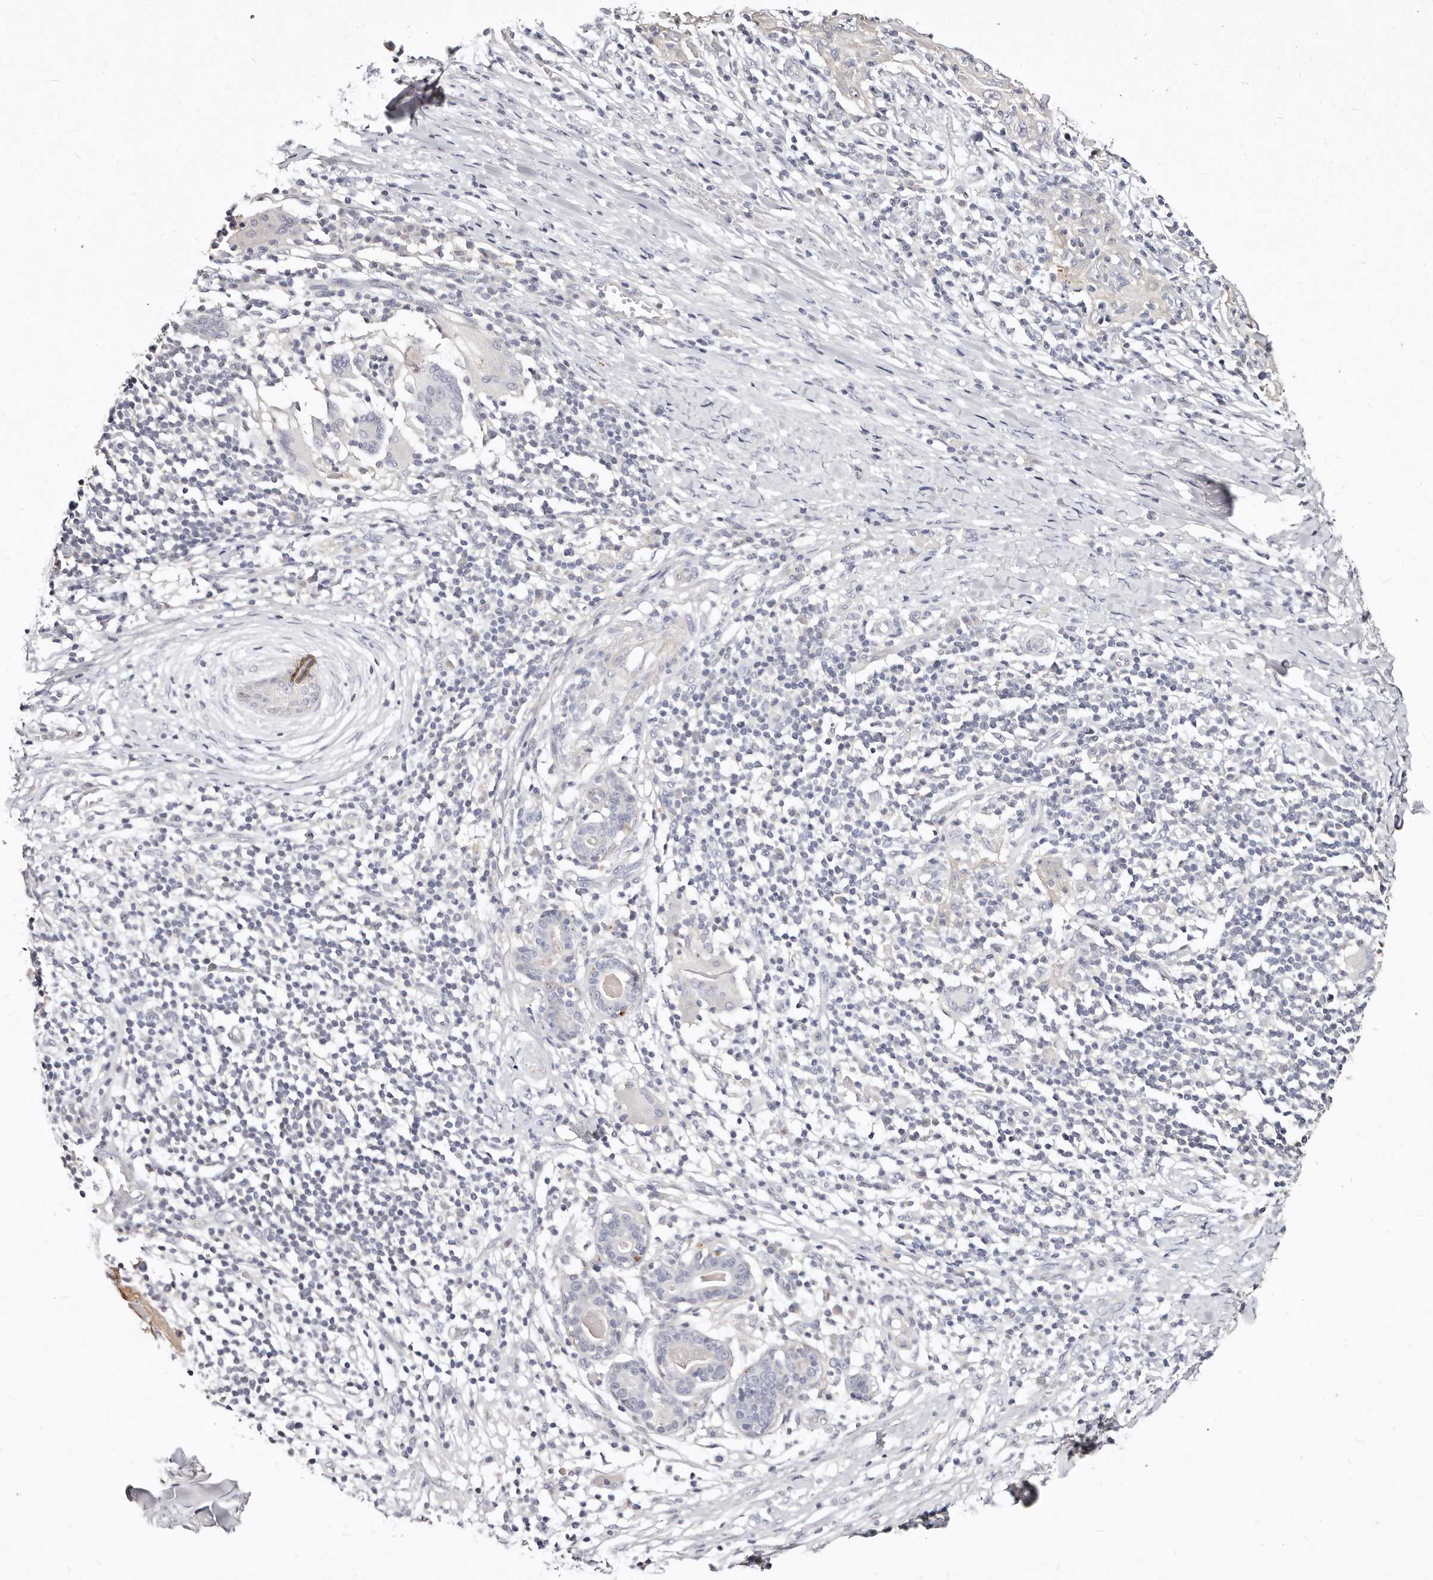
{"staining": {"intensity": "negative", "quantity": "none", "location": "none"}, "tissue": "skin cancer", "cell_type": "Tumor cells", "image_type": "cancer", "snomed": [{"axis": "morphology", "description": "Squamous cell carcinoma, NOS"}, {"axis": "topography", "description": "Skin"}], "caption": "Protein analysis of skin cancer (squamous cell carcinoma) demonstrates no significant expression in tumor cells.", "gene": "MRPS33", "patient": {"sex": "female", "age": 88}}